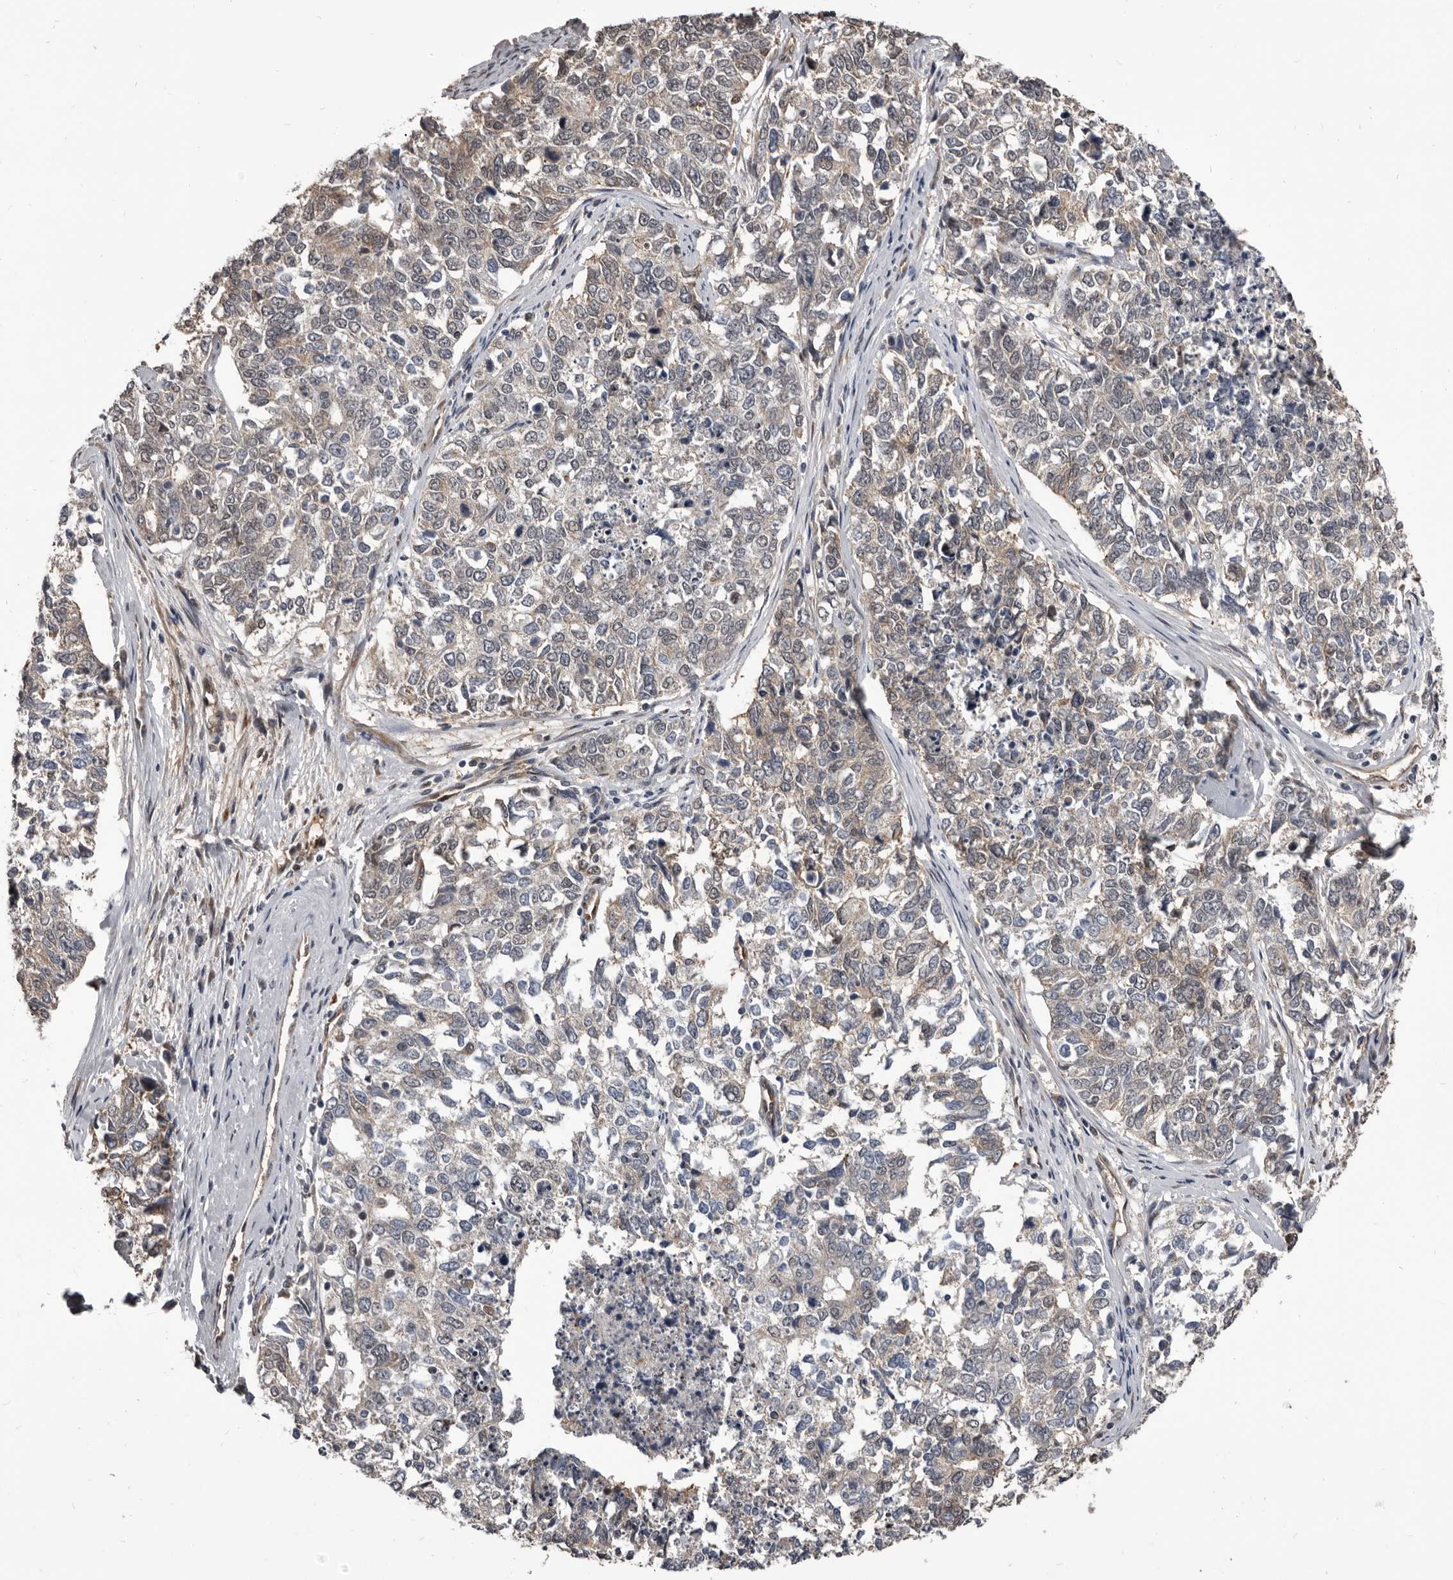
{"staining": {"intensity": "weak", "quantity": "25%-75%", "location": "cytoplasmic/membranous"}, "tissue": "cervical cancer", "cell_type": "Tumor cells", "image_type": "cancer", "snomed": [{"axis": "morphology", "description": "Squamous cell carcinoma, NOS"}, {"axis": "topography", "description": "Cervix"}], "caption": "A histopathology image showing weak cytoplasmic/membranous positivity in about 25%-75% of tumor cells in cervical squamous cell carcinoma, as visualized by brown immunohistochemical staining.", "gene": "ADAMTS20", "patient": {"sex": "female", "age": 63}}